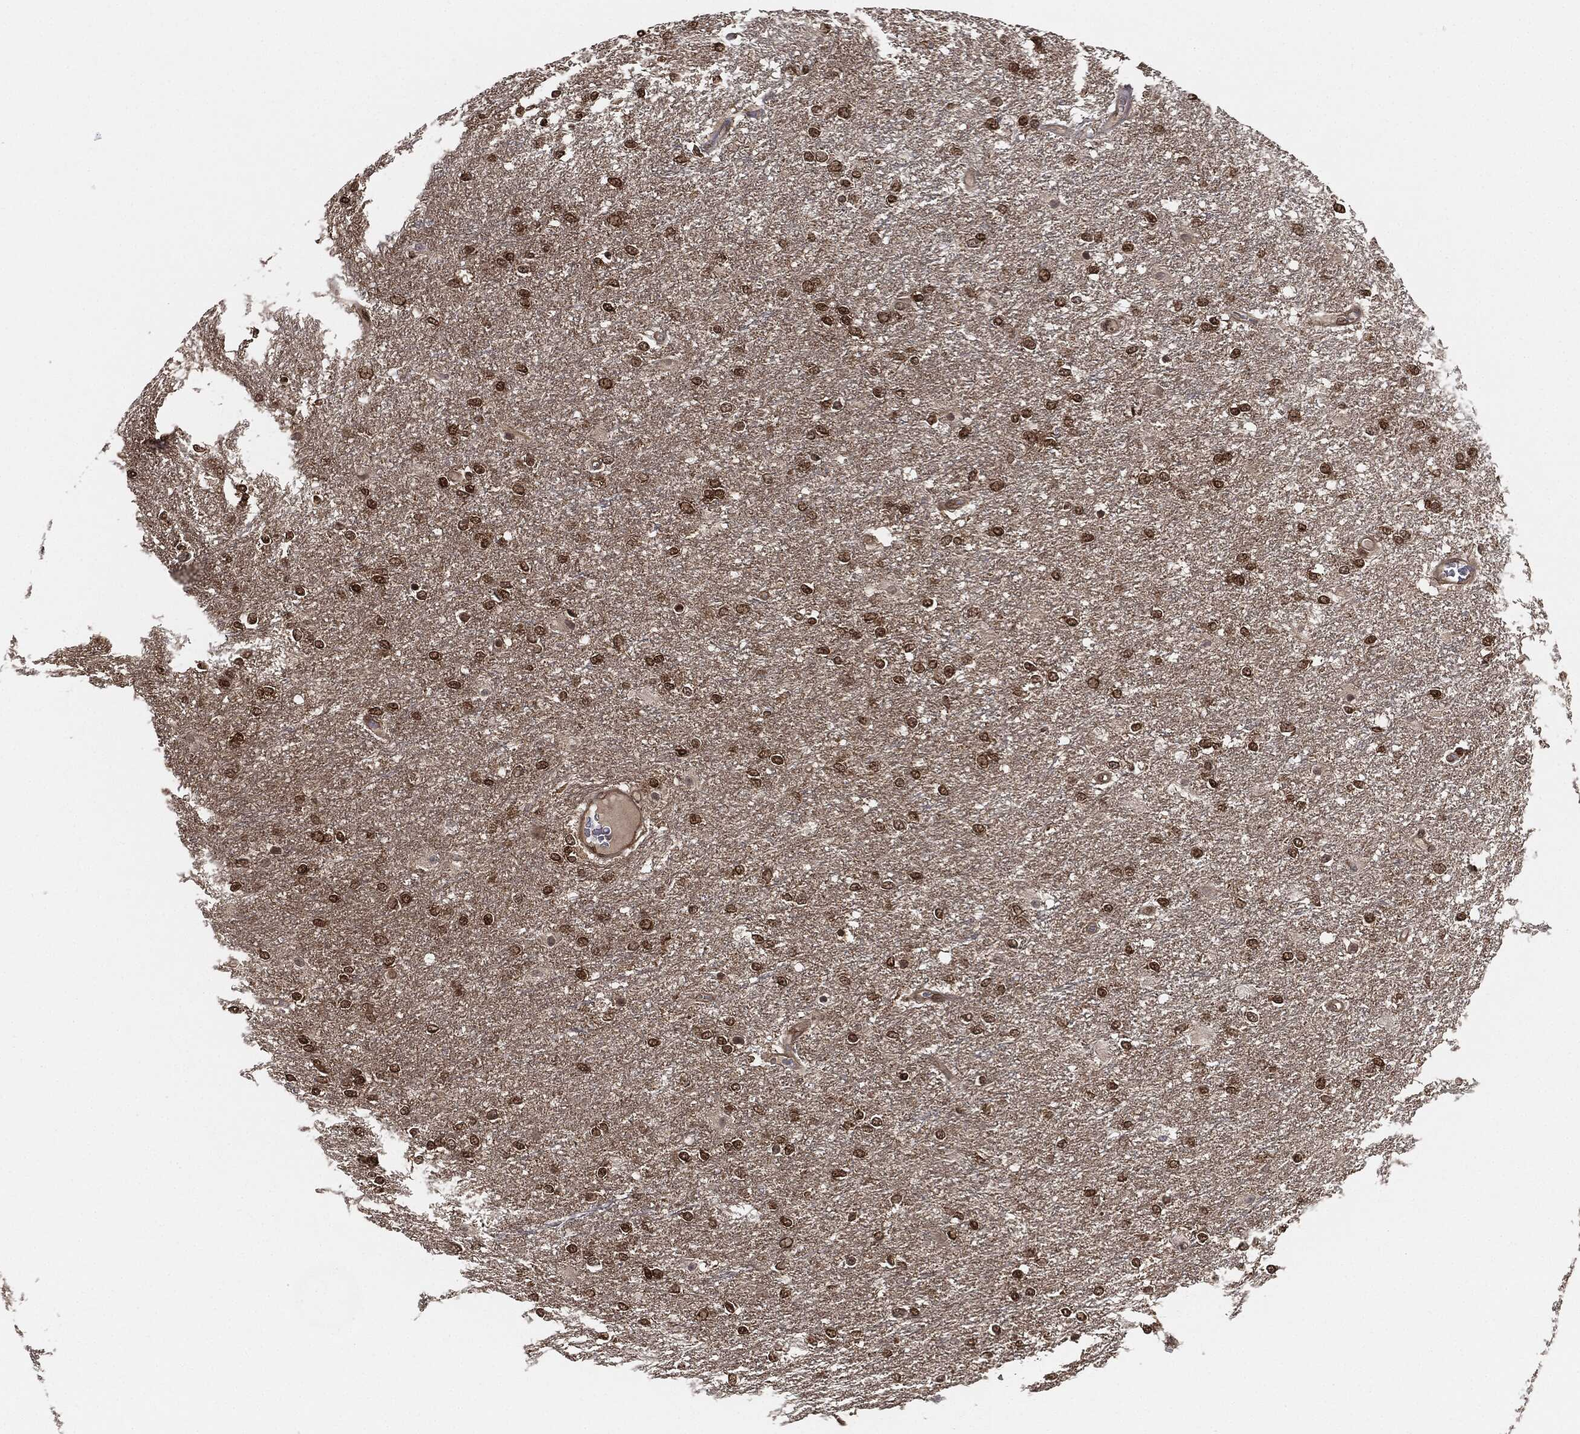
{"staining": {"intensity": "moderate", "quantity": ">75%", "location": "cytoplasmic/membranous,nuclear"}, "tissue": "glioma", "cell_type": "Tumor cells", "image_type": "cancer", "snomed": [{"axis": "morphology", "description": "Glioma, malignant, High grade"}, {"axis": "topography", "description": "Brain"}], "caption": "Immunohistochemistry photomicrograph of high-grade glioma (malignant) stained for a protein (brown), which shows medium levels of moderate cytoplasmic/membranous and nuclear positivity in about >75% of tumor cells.", "gene": "CAPRIN2", "patient": {"sex": "female", "age": 61}}